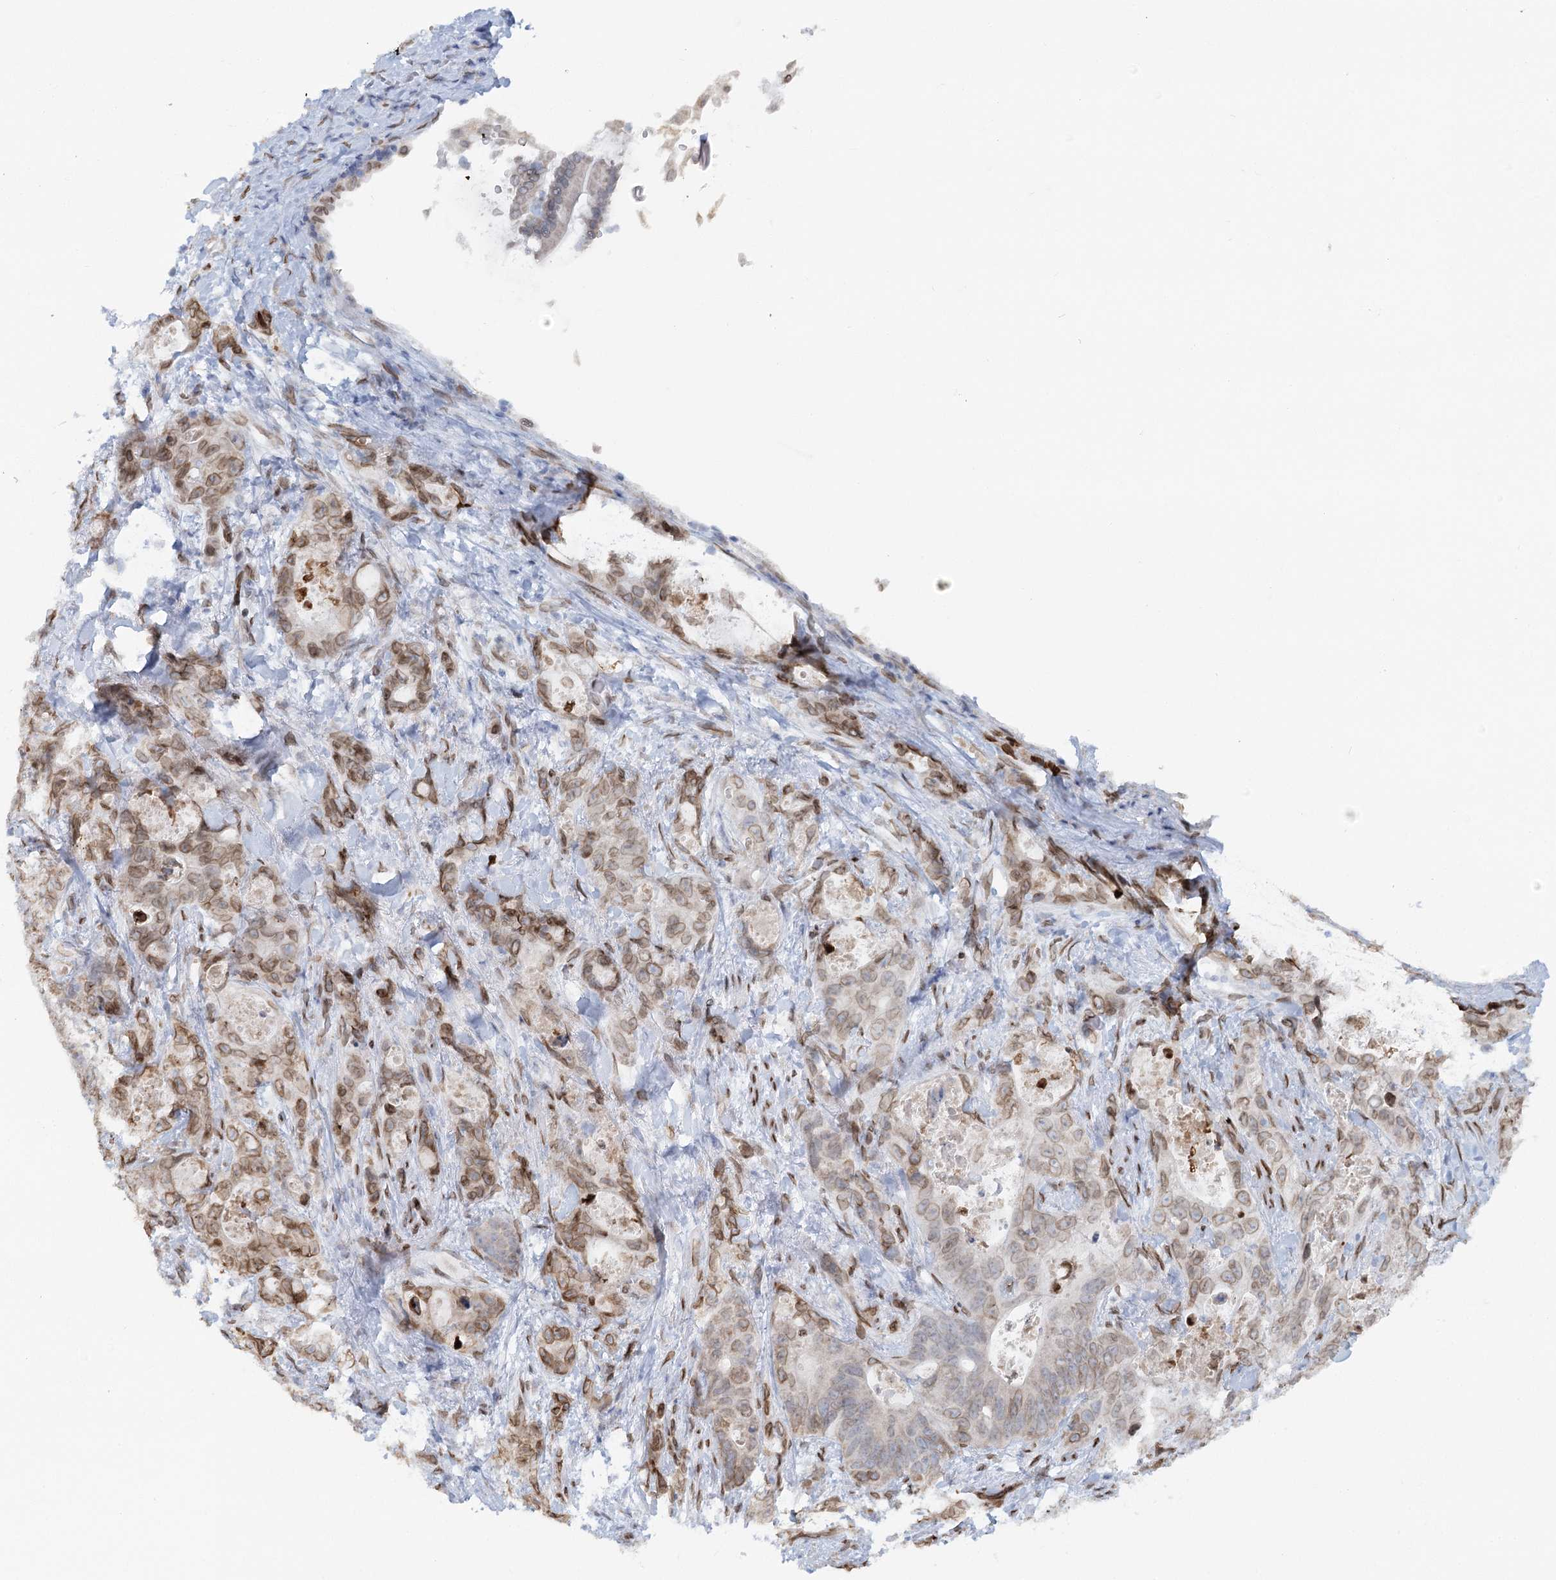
{"staining": {"intensity": "moderate", "quantity": "<25%", "location": "cytoplasmic/membranous,nuclear"}, "tissue": "stomach cancer", "cell_type": "Tumor cells", "image_type": "cancer", "snomed": [{"axis": "morphology", "description": "Normal tissue, NOS"}, {"axis": "morphology", "description": "Adenocarcinoma, NOS"}, {"axis": "topography", "description": "Stomach"}], "caption": "Human stomach cancer stained for a protein (brown) shows moderate cytoplasmic/membranous and nuclear positive positivity in approximately <25% of tumor cells.", "gene": "VWA5A", "patient": {"sex": "female", "age": 89}}